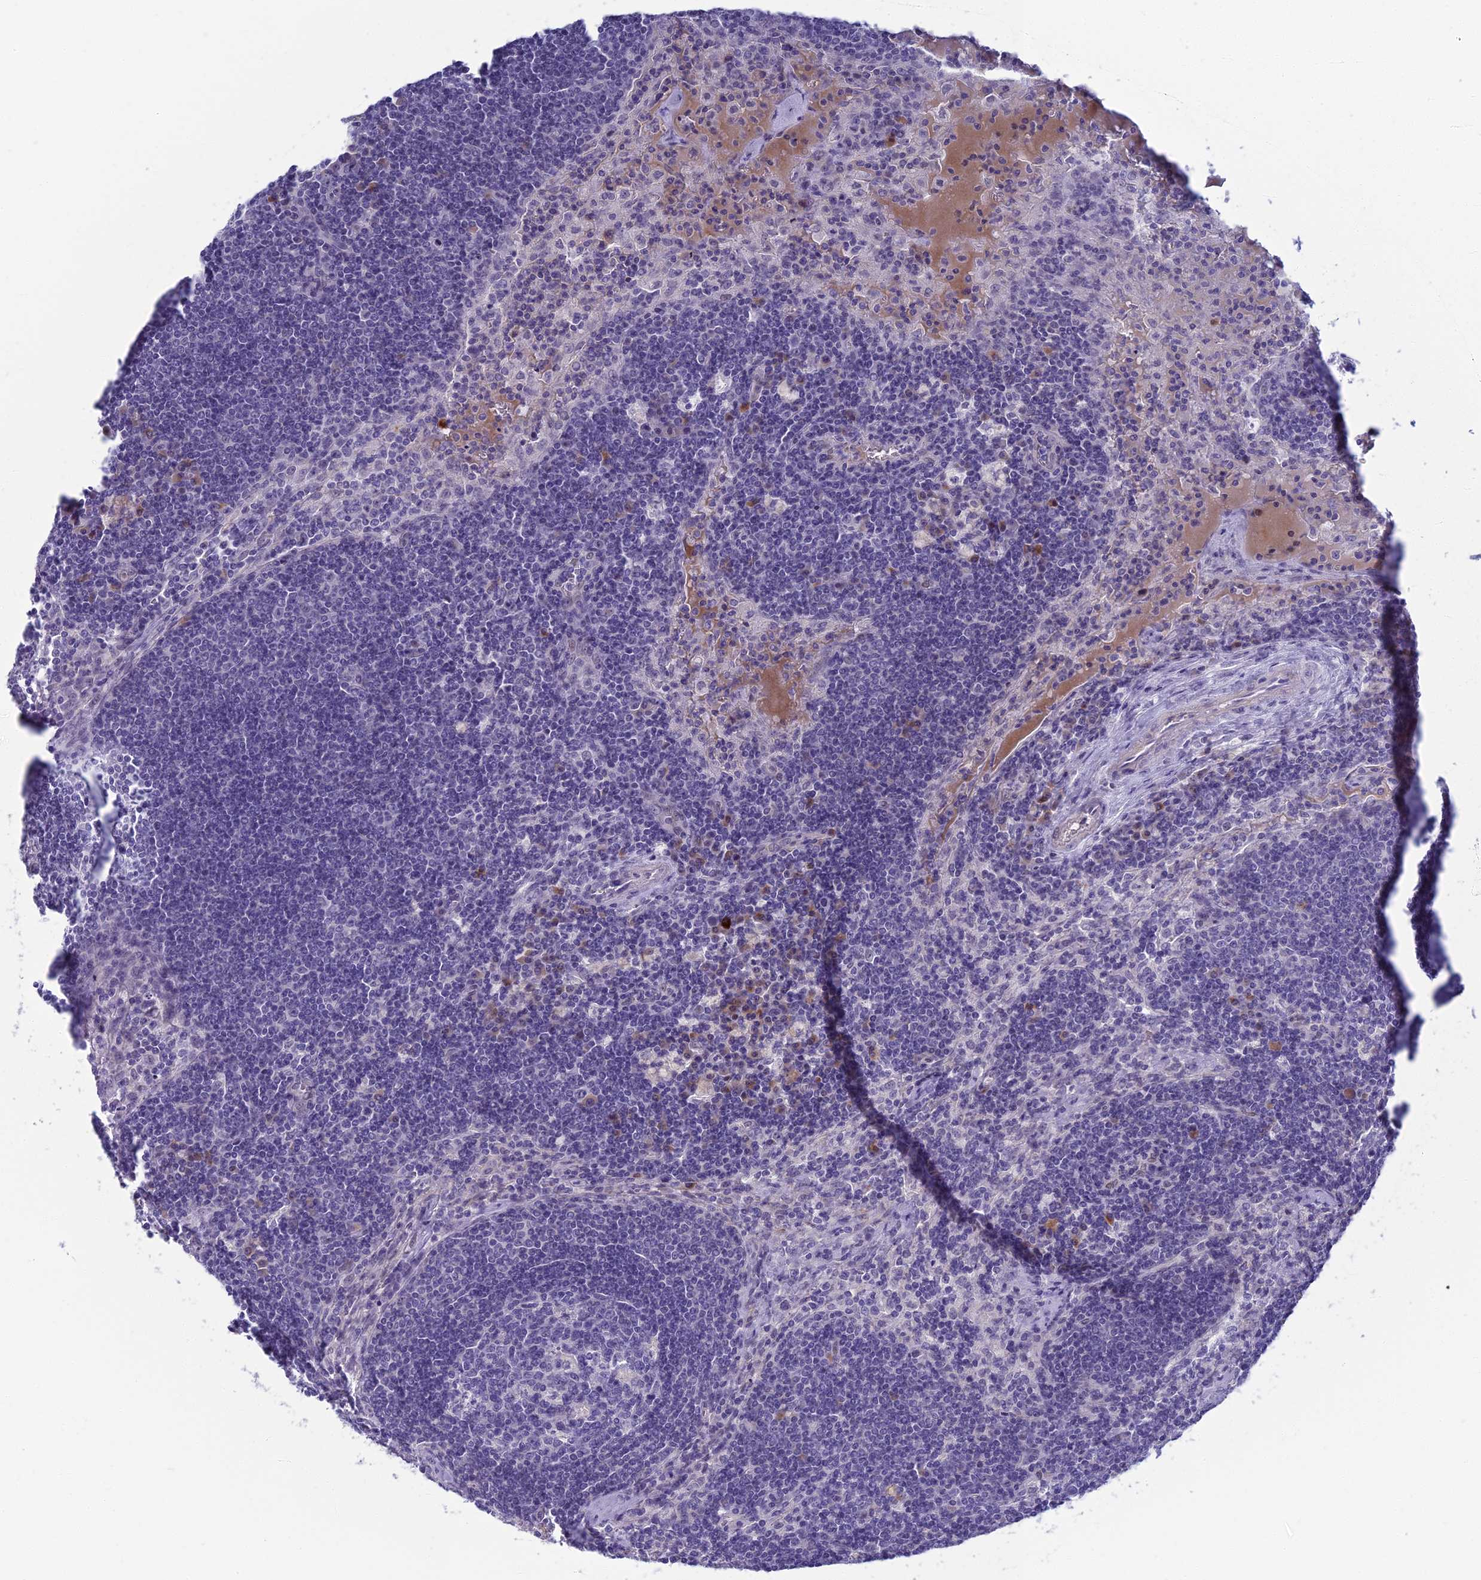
{"staining": {"intensity": "negative", "quantity": "none", "location": "none"}, "tissue": "lymph node", "cell_type": "Germinal center cells", "image_type": "normal", "snomed": [{"axis": "morphology", "description": "Normal tissue, NOS"}, {"axis": "topography", "description": "Lymph node"}], "caption": "Lymph node stained for a protein using immunohistochemistry reveals no positivity germinal center cells.", "gene": "MUC13", "patient": {"sex": "male", "age": 58}}